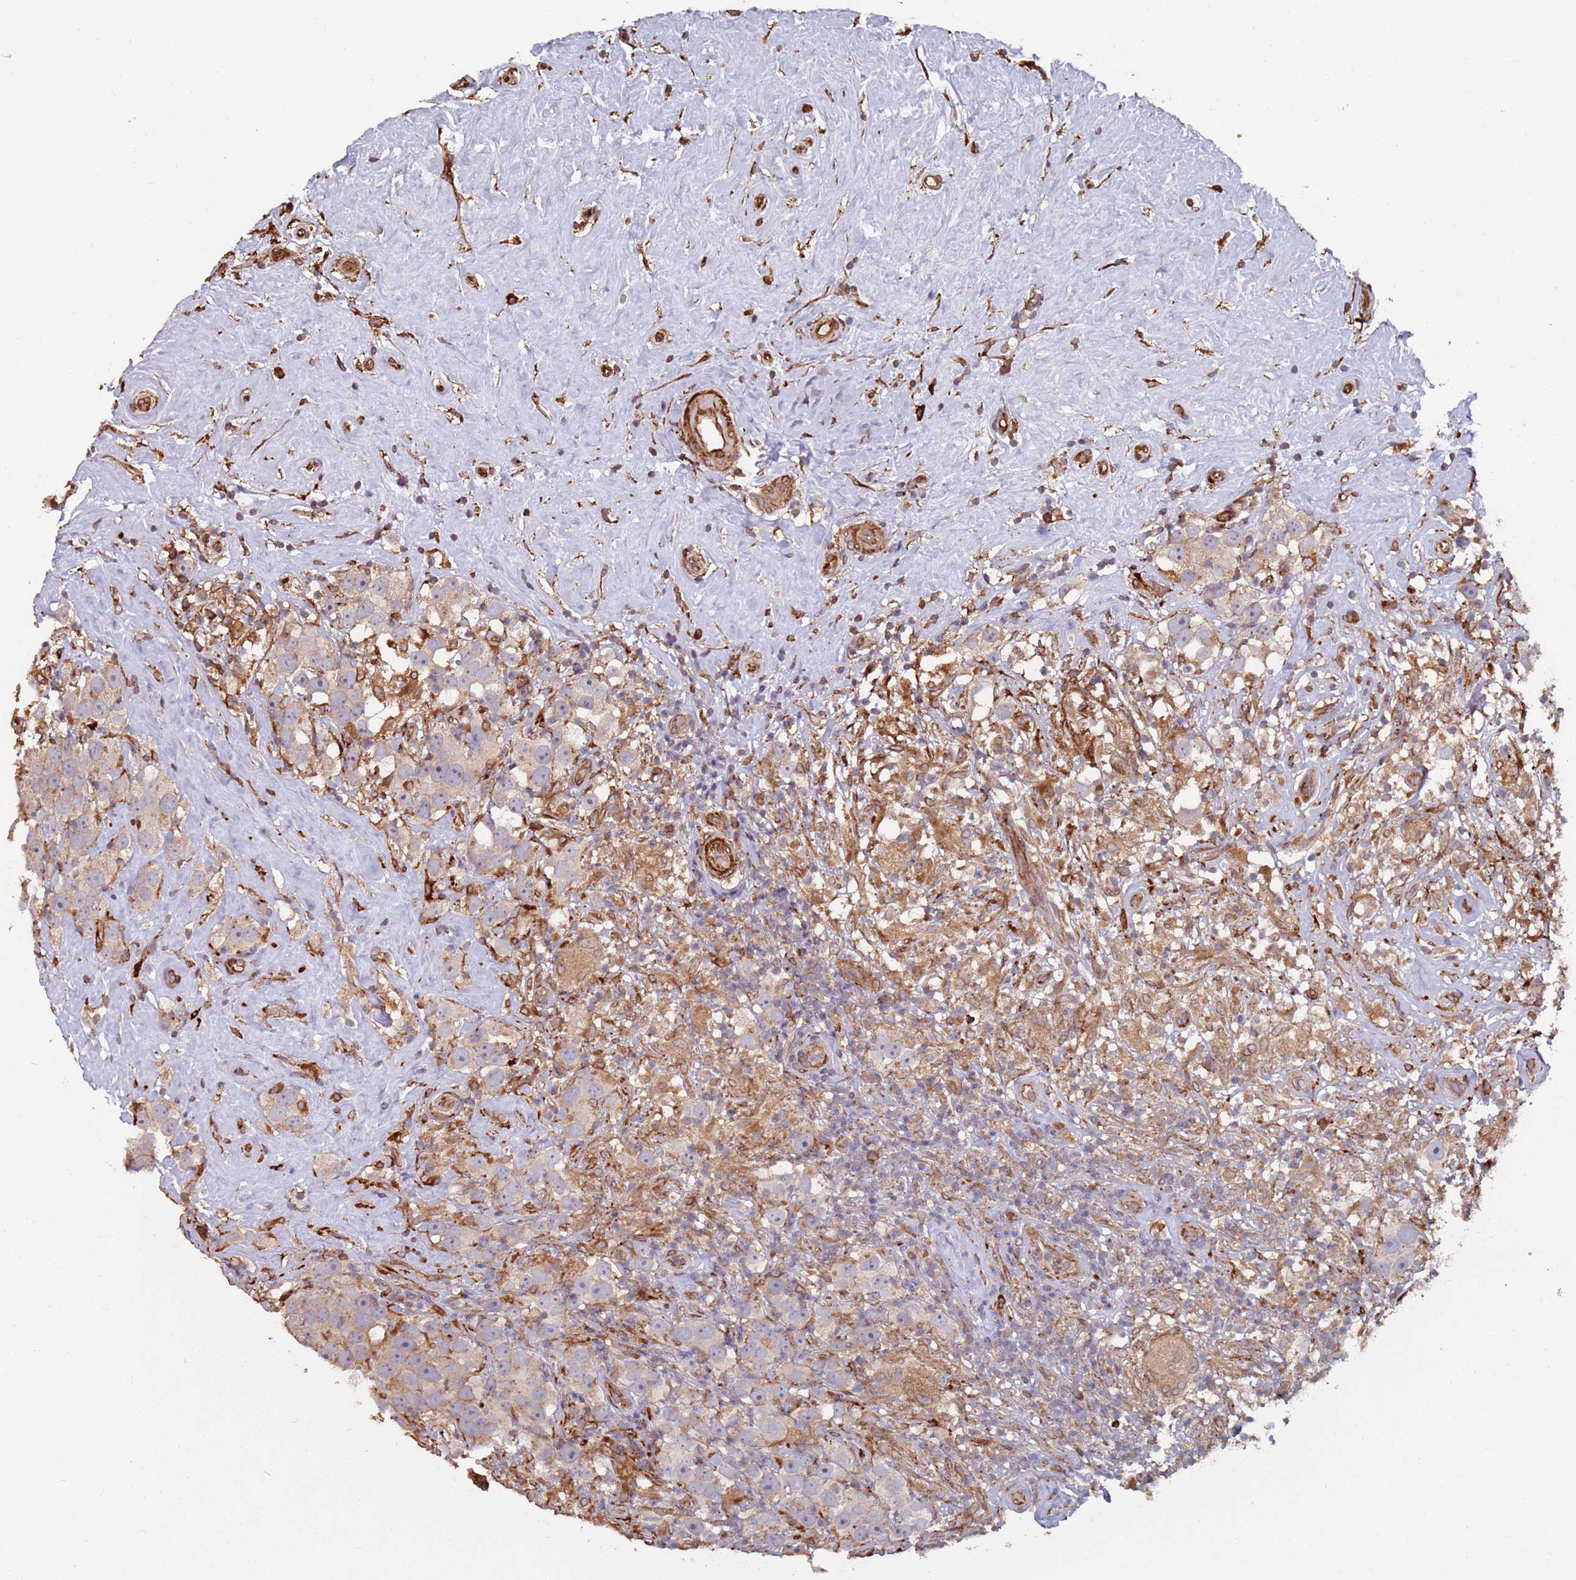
{"staining": {"intensity": "weak", "quantity": ">75%", "location": "cytoplasmic/membranous"}, "tissue": "testis cancer", "cell_type": "Tumor cells", "image_type": "cancer", "snomed": [{"axis": "morphology", "description": "Seminoma, NOS"}, {"axis": "topography", "description": "Testis"}], "caption": "Immunohistochemistry micrograph of testis cancer stained for a protein (brown), which displays low levels of weak cytoplasmic/membranous staining in about >75% of tumor cells.", "gene": "LACC1", "patient": {"sex": "male", "age": 49}}